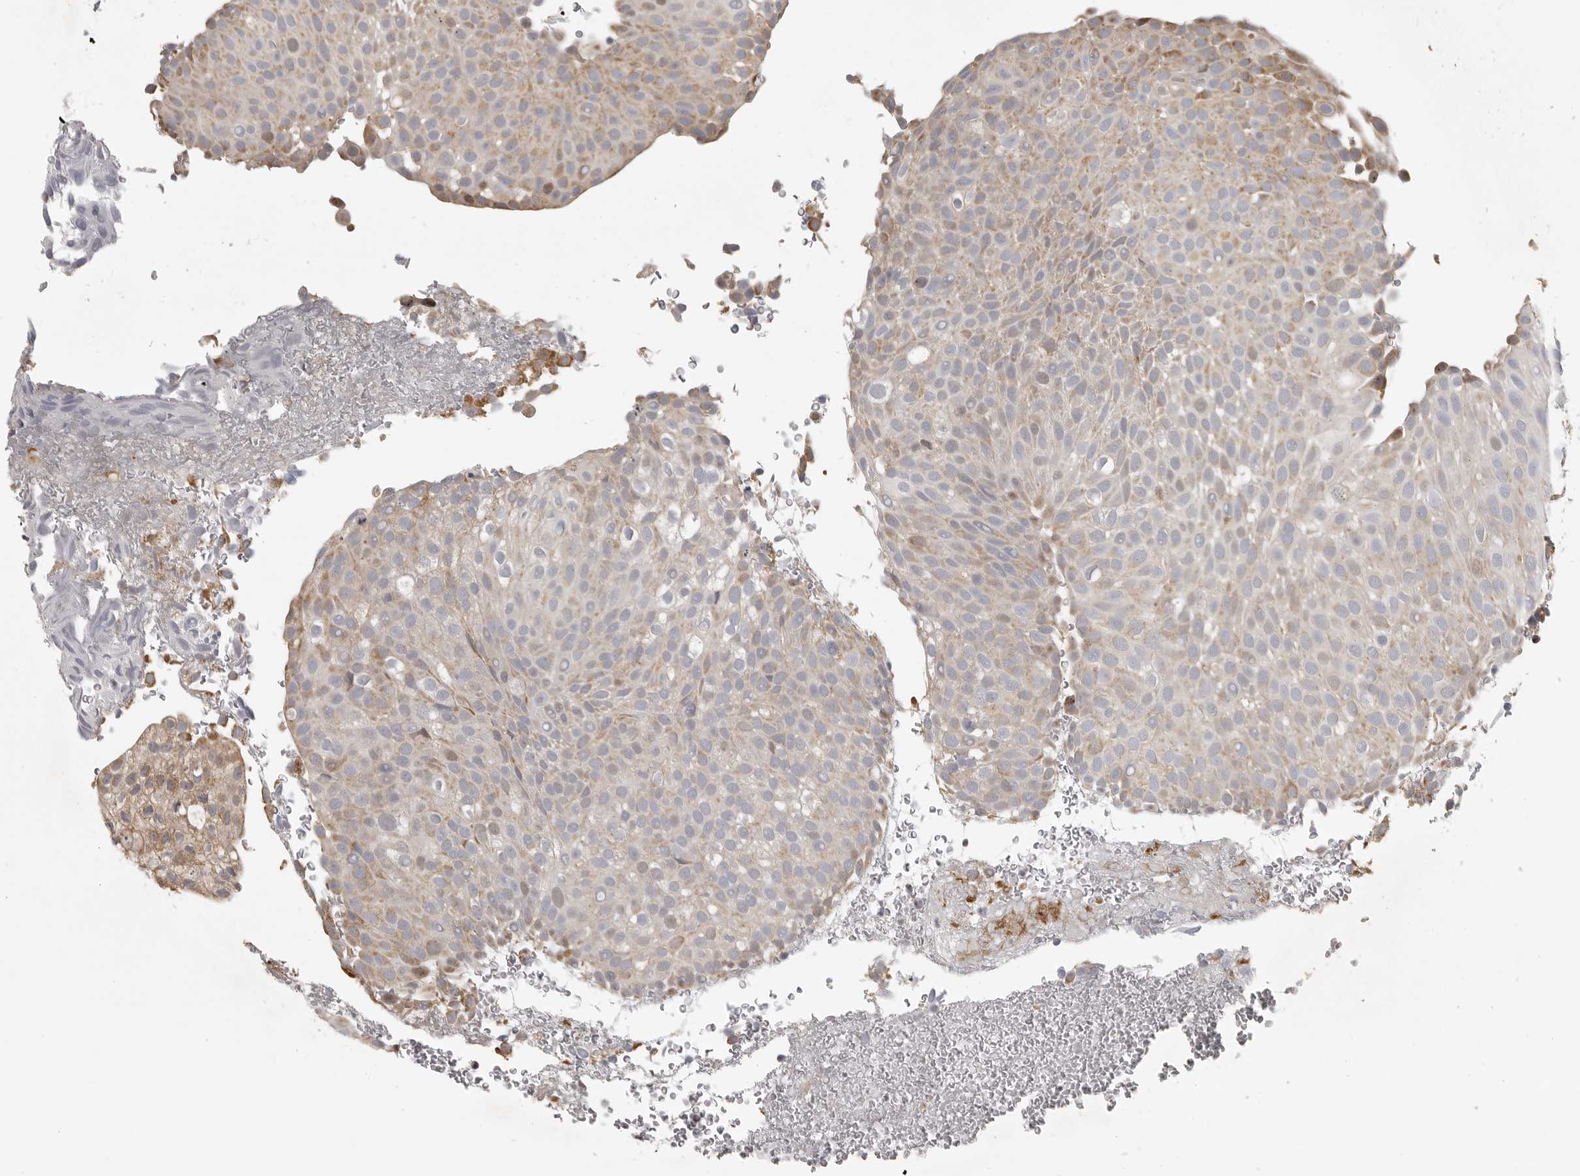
{"staining": {"intensity": "weak", "quantity": "25%-75%", "location": "cytoplasmic/membranous"}, "tissue": "urothelial cancer", "cell_type": "Tumor cells", "image_type": "cancer", "snomed": [{"axis": "morphology", "description": "Urothelial carcinoma, Low grade"}, {"axis": "topography", "description": "Urinary bladder"}], "caption": "Weak cytoplasmic/membranous positivity is seen in approximately 25%-75% of tumor cells in urothelial carcinoma (low-grade).", "gene": "POLE2", "patient": {"sex": "male", "age": 78}}